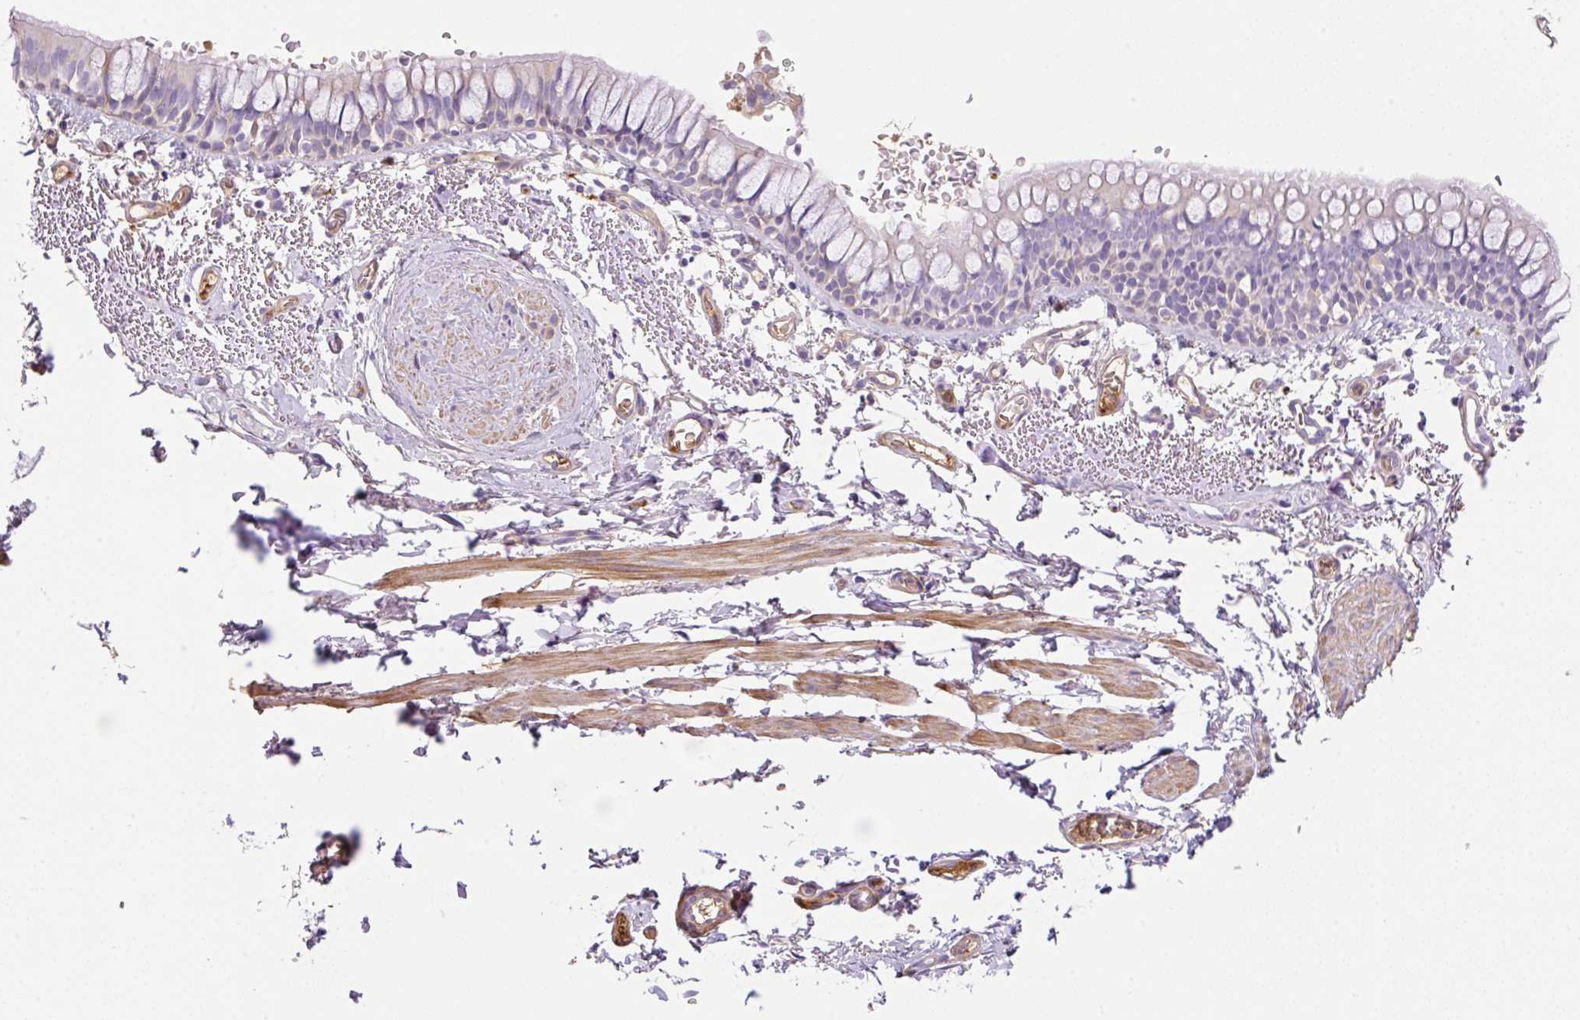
{"staining": {"intensity": "negative", "quantity": "none", "location": "none"}, "tissue": "bronchus", "cell_type": "Respiratory epithelial cells", "image_type": "normal", "snomed": [{"axis": "morphology", "description": "Normal tissue, NOS"}, {"axis": "topography", "description": "Bronchus"}], "caption": "A high-resolution micrograph shows immunohistochemistry staining of benign bronchus, which demonstrates no significant positivity in respiratory epithelial cells.", "gene": "TDRD15", "patient": {"sex": "male", "age": 67}}